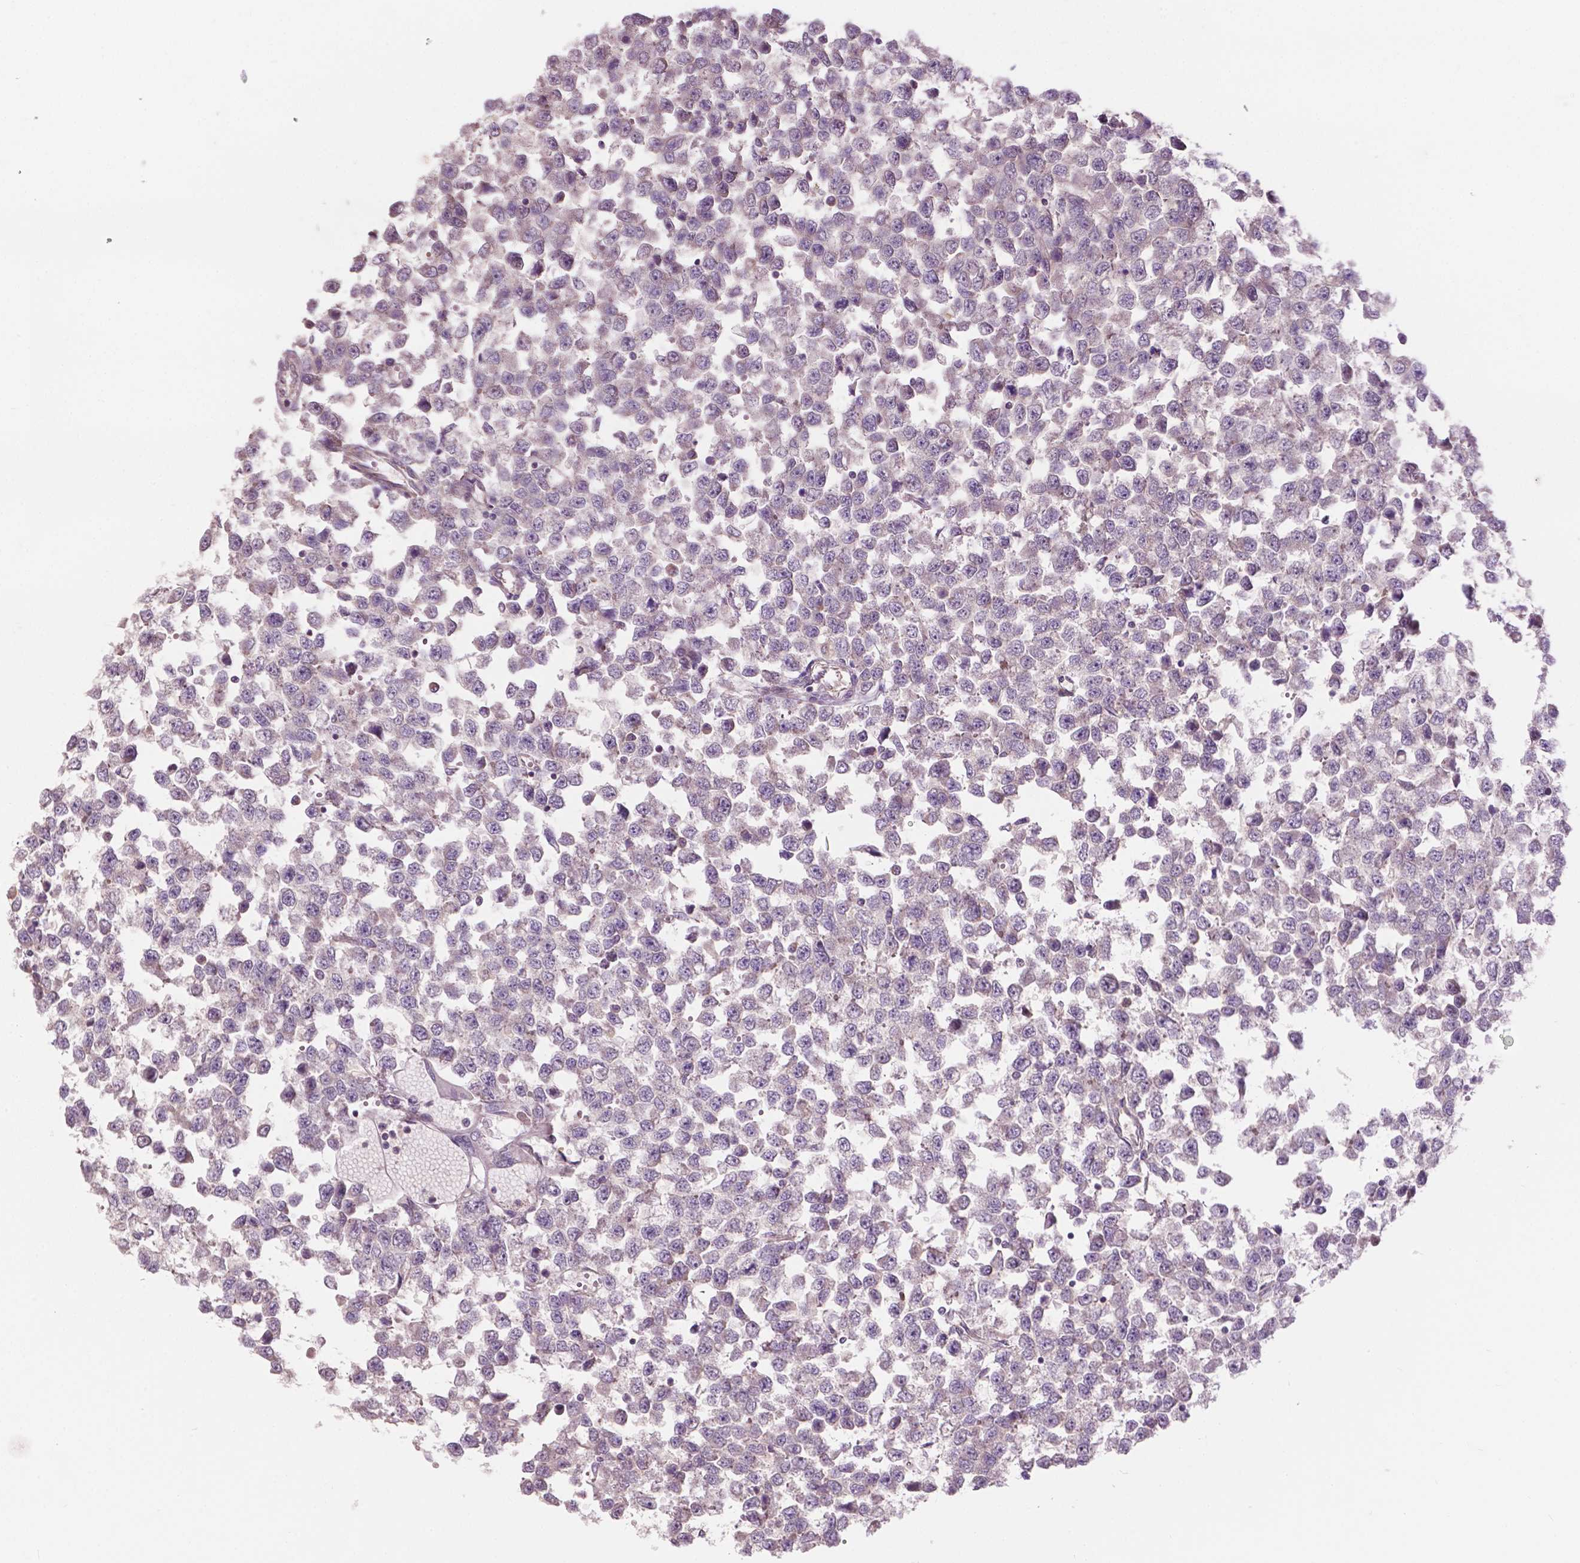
{"staining": {"intensity": "weak", "quantity": "<25%", "location": "cytoplasmic/membranous"}, "tissue": "testis cancer", "cell_type": "Tumor cells", "image_type": "cancer", "snomed": [{"axis": "morphology", "description": "Normal tissue, NOS"}, {"axis": "morphology", "description": "Seminoma, NOS"}, {"axis": "topography", "description": "Testis"}, {"axis": "topography", "description": "Epididymis"}], "caption": "DAB (3,3'-diaminobenzidine) immunohistochemical staining of human seminoma (testis) displays no significant expression in tumor cells.", "gene": "NDUFA10", "patient": {"sex": "male", "age": 34}}